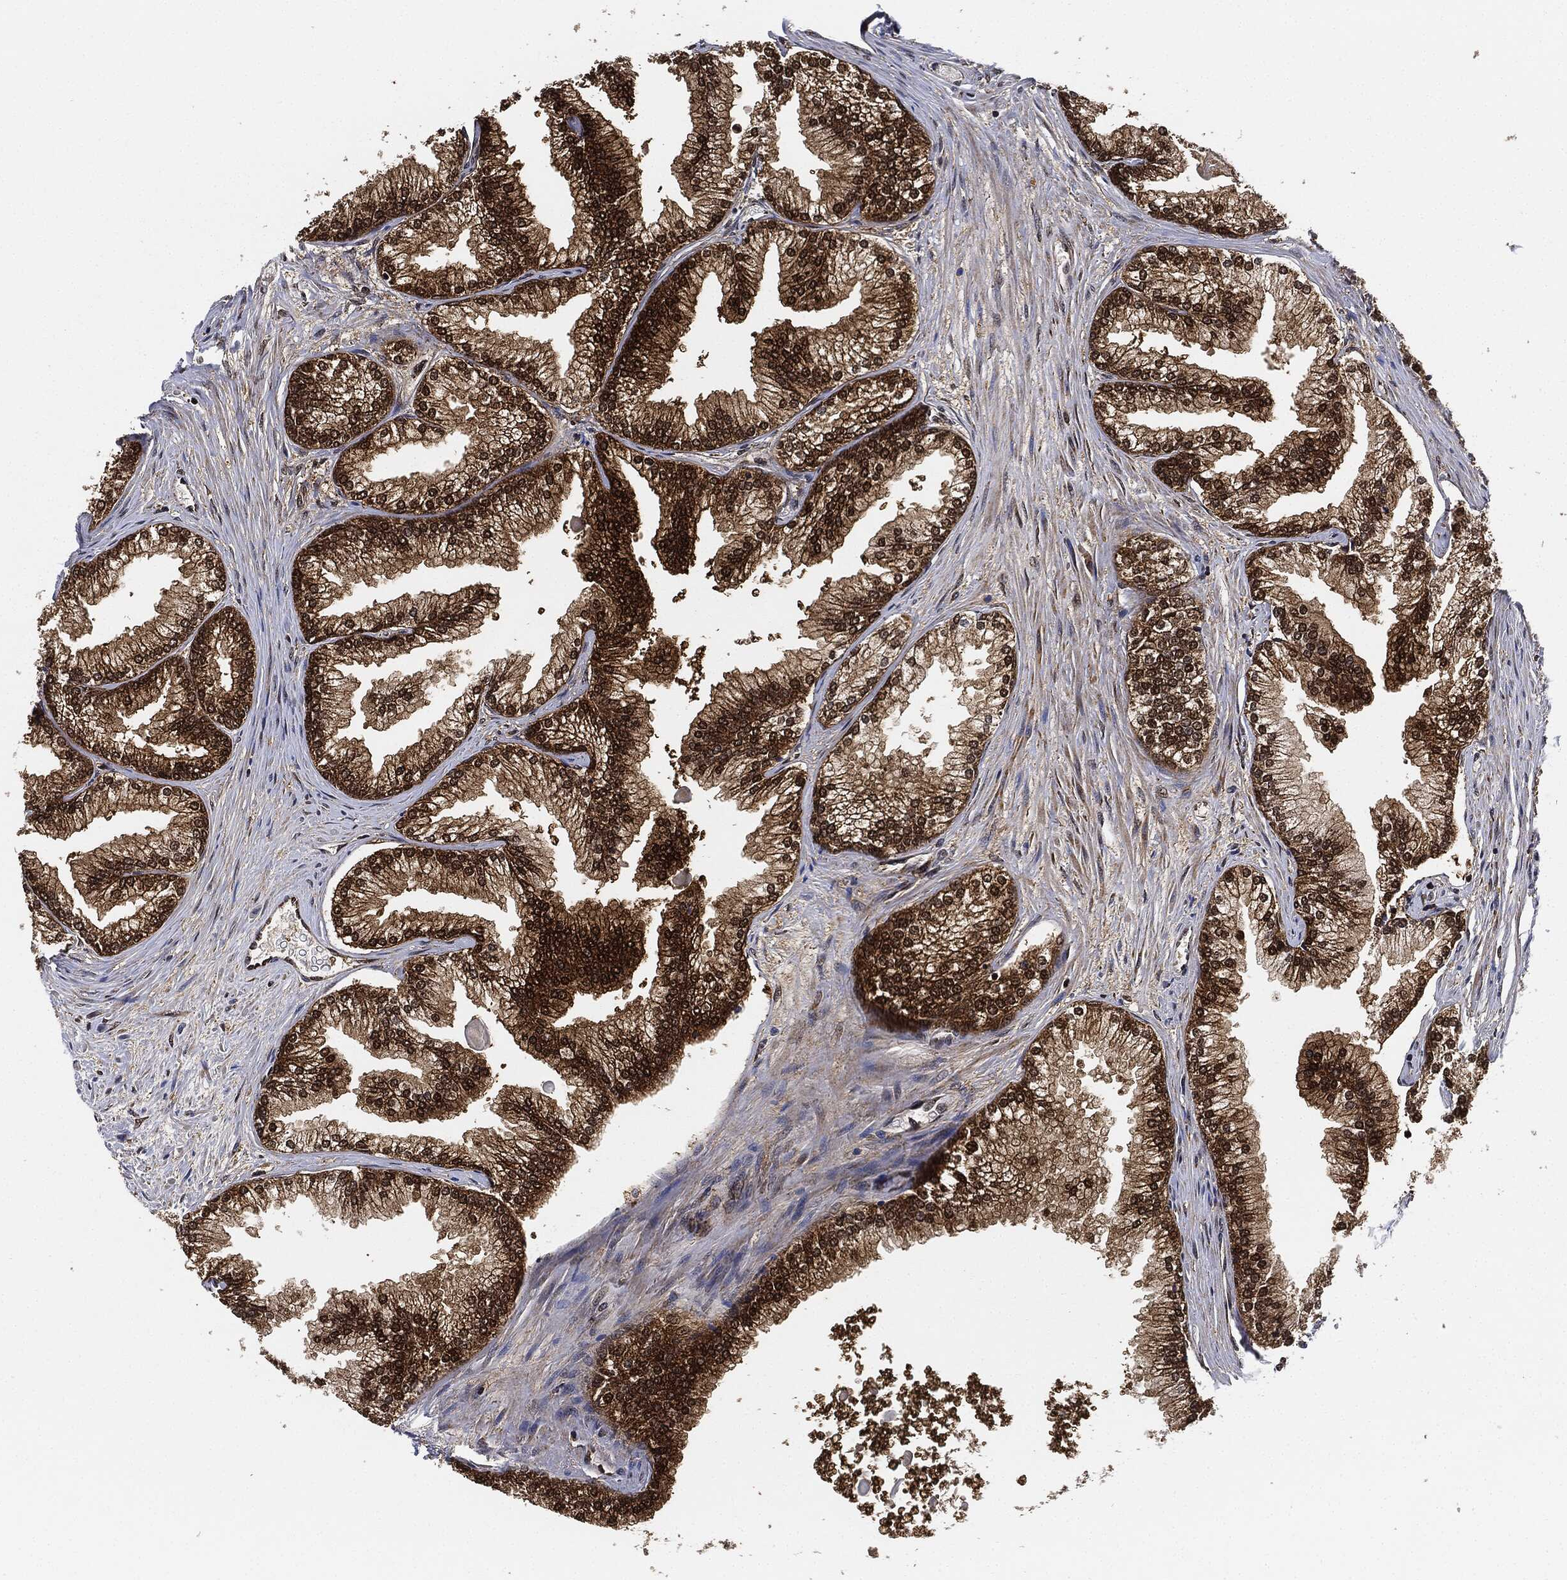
{"staining": {"intensity": "strong", "quantity": ">75%", "location": "cytoplasmic/membranous"}, "tissue": "prostate", "cell_type": "Glandular cells", "image_type": "normal", "snomed": [{"axis": "morphology", "description": "Normal tissue, NOS"}, {"axis": "topography", "description": "Prostate"}], "caption": "DAB (3,3'-diaminobenzidine) immunohistochemical staining of normal human prostate demonstrates strong cytoplasmic/membranous protein staining in about >75% of glandular cells. (Stains: DAB in brown, nuclei in blue, Microscopy: brightfield microscopy at high magnification).", "gene": "RNASEL", "patient": {"sex": "male", "age": 72}}